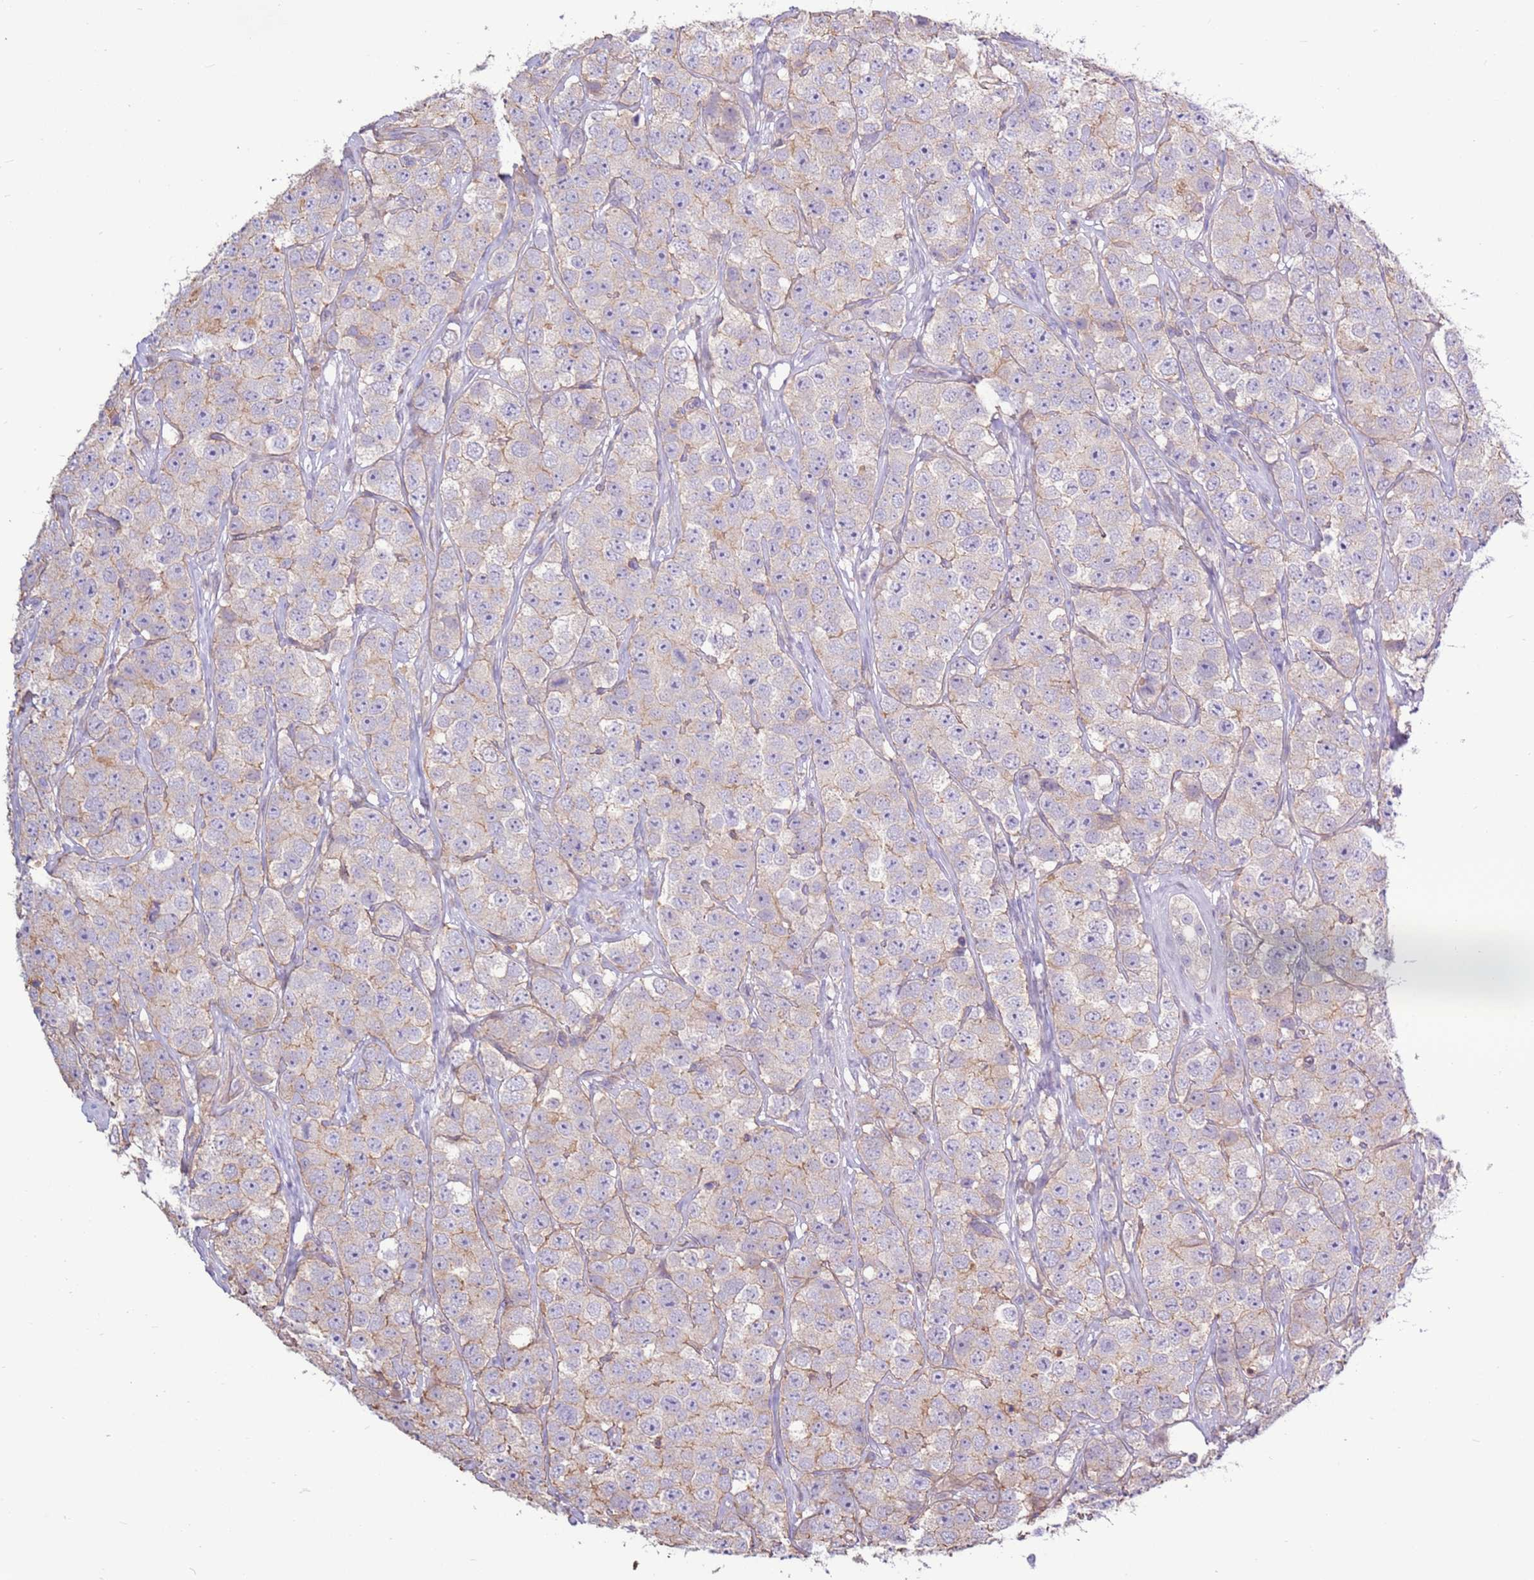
{"staining": {"intensity": "negative", "quantity": "none", "location": "none"}, "tissue": "testis cancer", "cell_type": "Tumor cells", "image_type": "cancer", "snomed": [{"axis": "morphology", "description": "Seminoma, NOS"}, {"axis": "topography", "description": "Testis"}], "caption": "Immunohistochemistry (IHC) image of neoplastic tissue: testis cancer stained with DAB (3,3'-diaminobenzidine) exhibits no significant protein expression in tumor cells.", "gene": "EVA1B", "patient": {"sex": "male", "age": 28}}